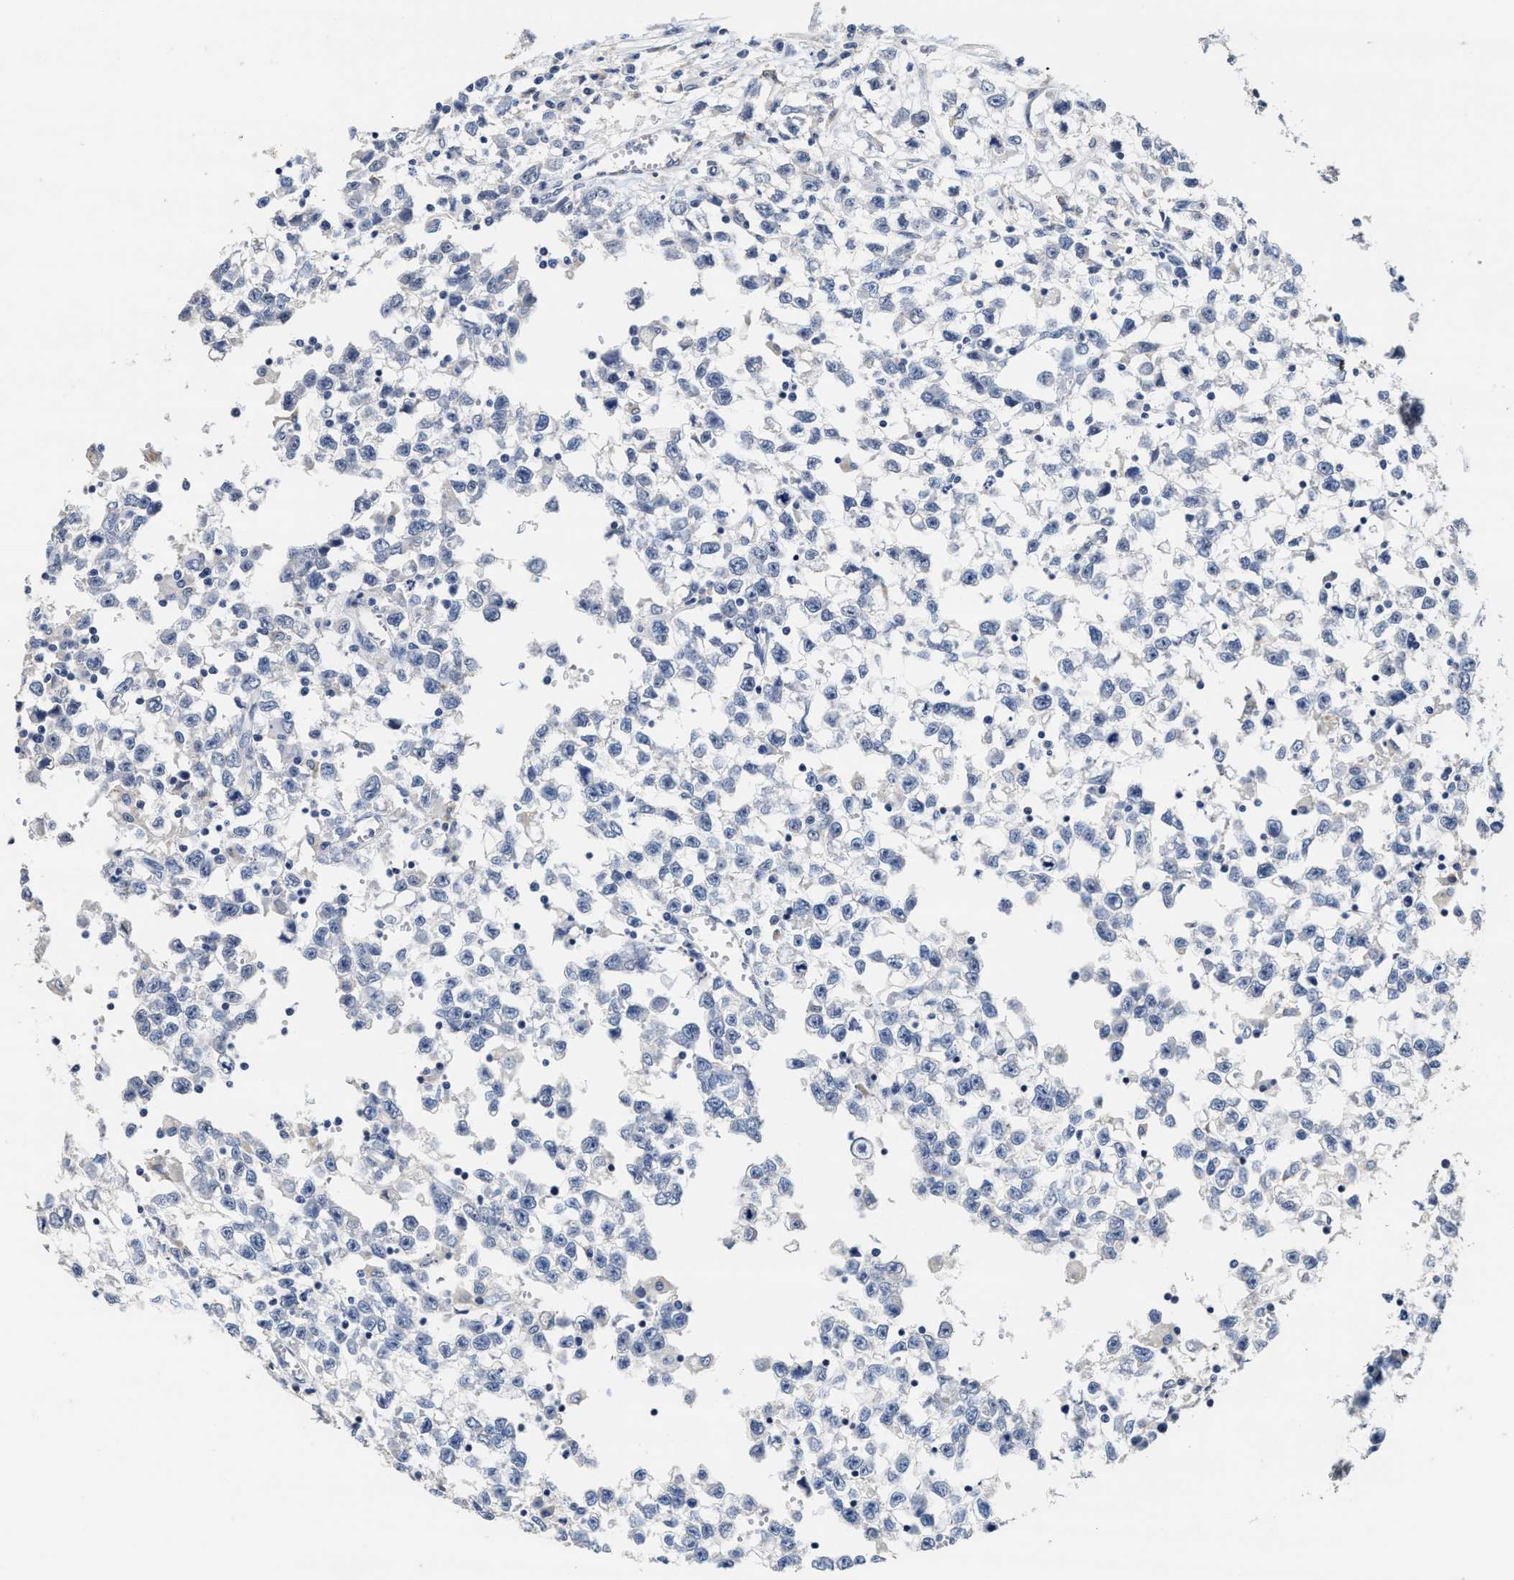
{"staining": {"intensity": "negative", "quantity": "none", "location": "none"}, "tissue": "testis cancer", "cell_type": "Tumor cells", "image_type": "cancer", "snomed": [{"axis": "morphology", "description": "Seminoma, NOS"}, {"axis": "morphology", "description": "Carcinoma, Embryonal, NOS"}, {"axis": "topography", "description": "Testis"}], "caption": "Tumor cells are negative for protein expression in human testis cancer.", "gene": "ZFAT", "patient": {"sex": "male", "age": 51}}